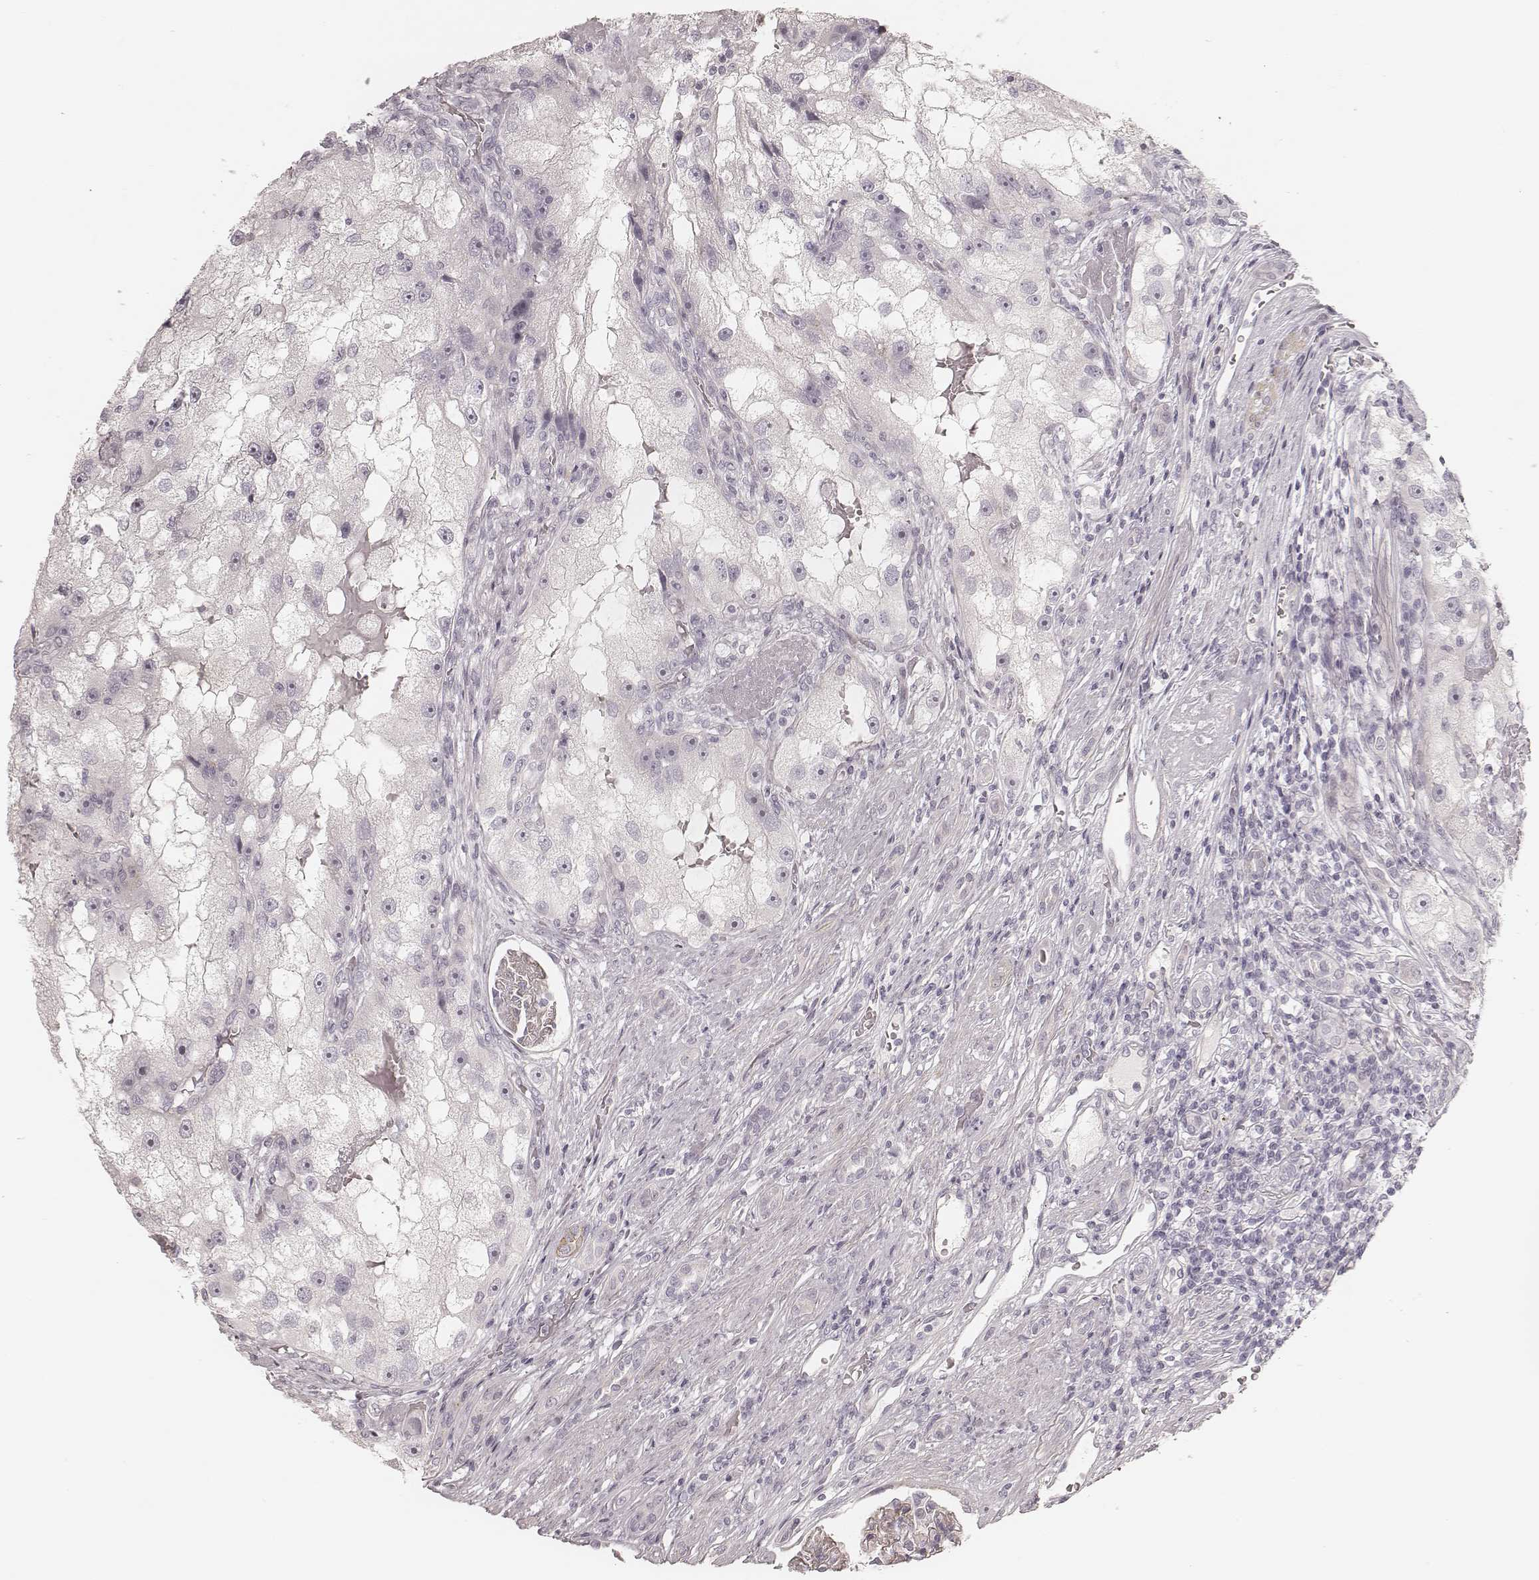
{"staining": {"intensity": "negative", "quantity": "none", "location": "none"}, "tissue": "renal cancer", "cell_type": "Tumor cells", "image_type": "cancer", "snomed": [{"axis": "morphology", "description": "Adenocarcinoma, NOS"}, {"axis": "topography", "description": "Kidney"}], "caption": "This is an IHC image of human renal adenocarcinoma. There is no staining in tumor cells.", "gene": "SPATA24", "patient": {"sex": "male", "age": 63}}